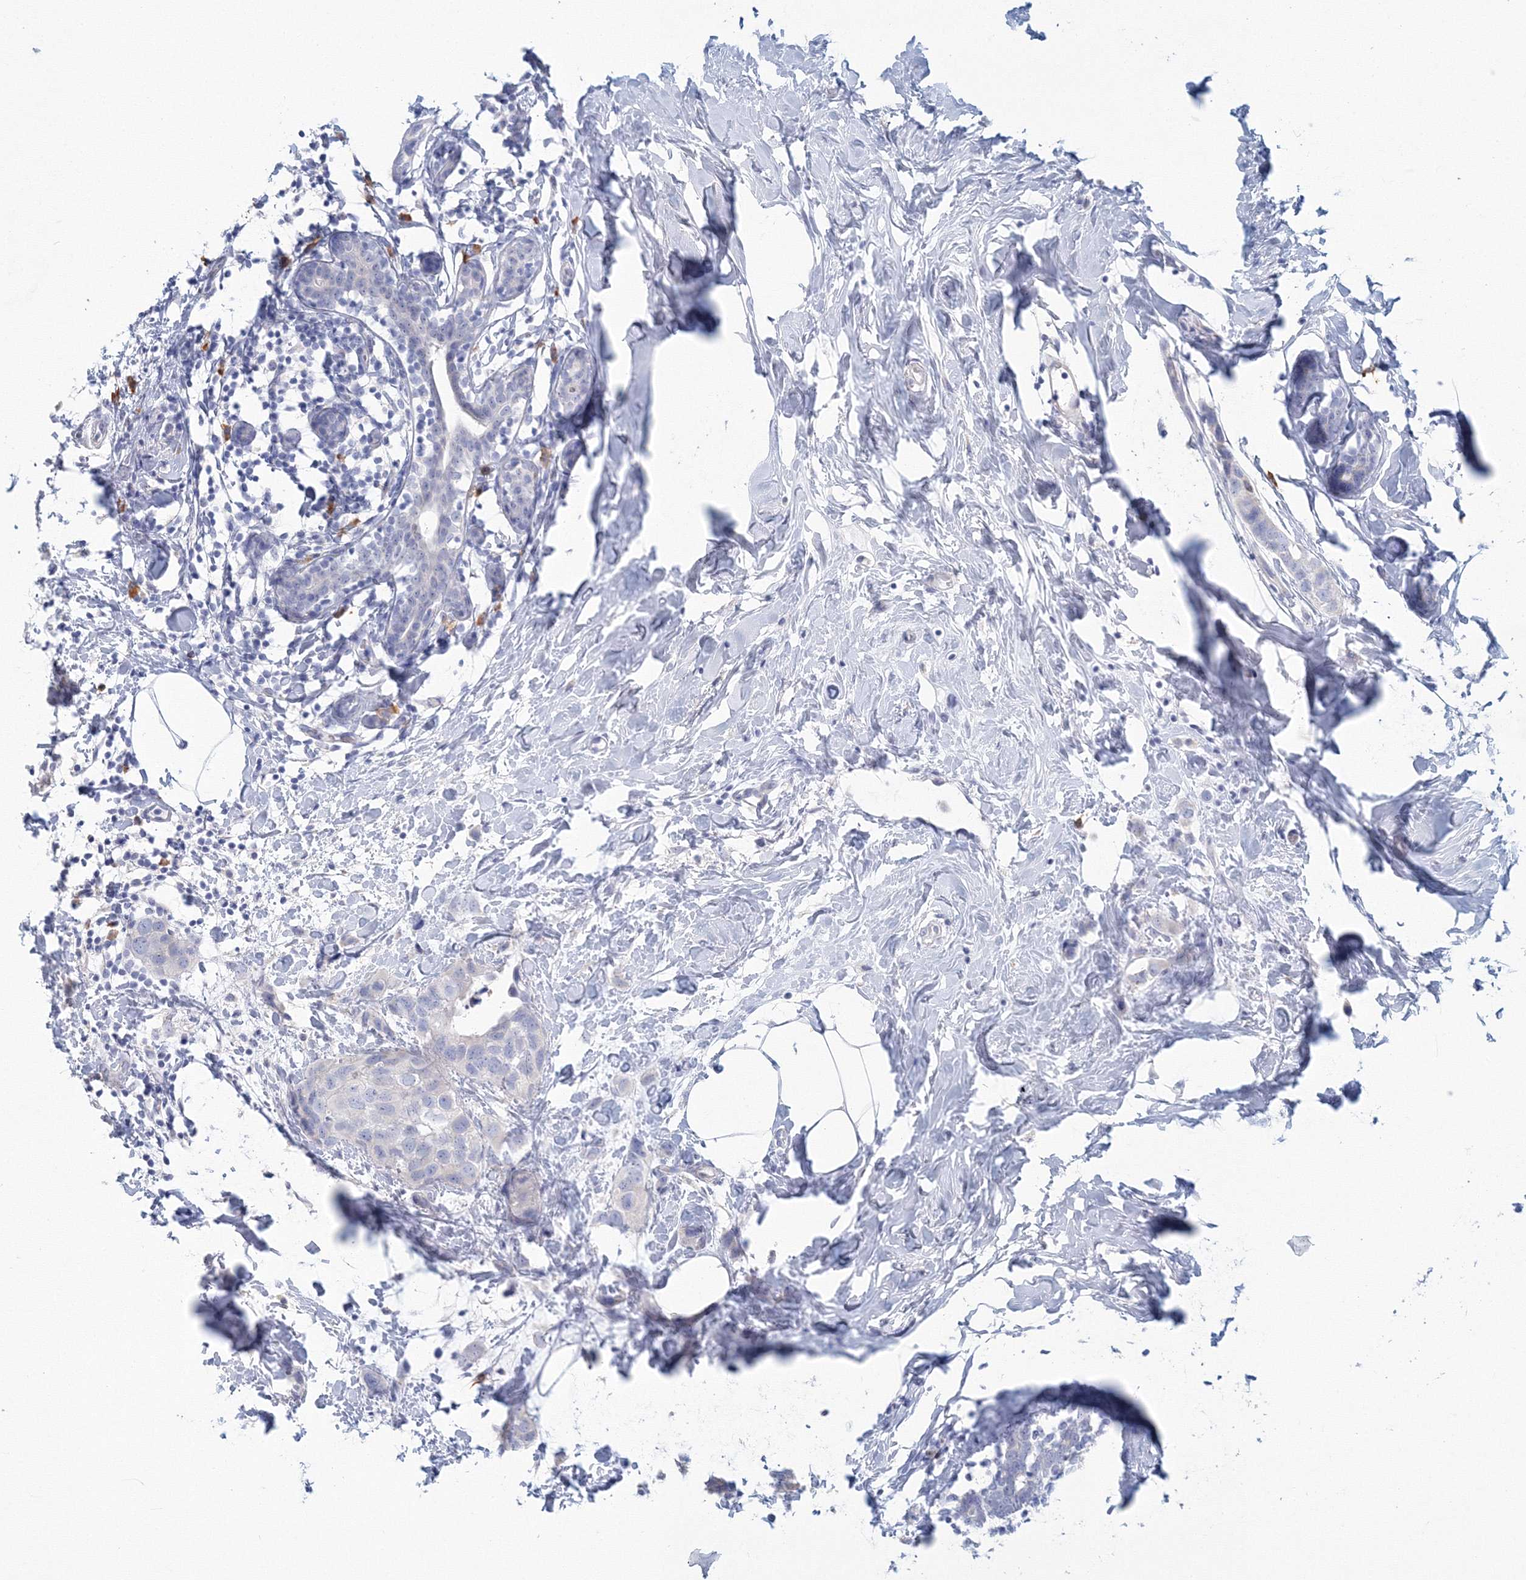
{"staining": {"intensity": "negative", "quantity": "none", "location": "none"}, "tissue": "breast cancer", "cell_type": "Tumor cells", "image_type": "cancer", "snomed": [{"axis": "morphology", "description": "Normal tissue, NOS"}, {"axis": "morphology", "description": "Duct carcinoma"}, {"axis": "topography", "description": "Breast"}], "caption": "This is an immunohistochemistry (IHC) image of human breast cancer (infiltrating ductal carcinoma). There is no expression in tumor cells.", "gene": "VSIG1", "patient": {"sex": "female", "age": 50}}